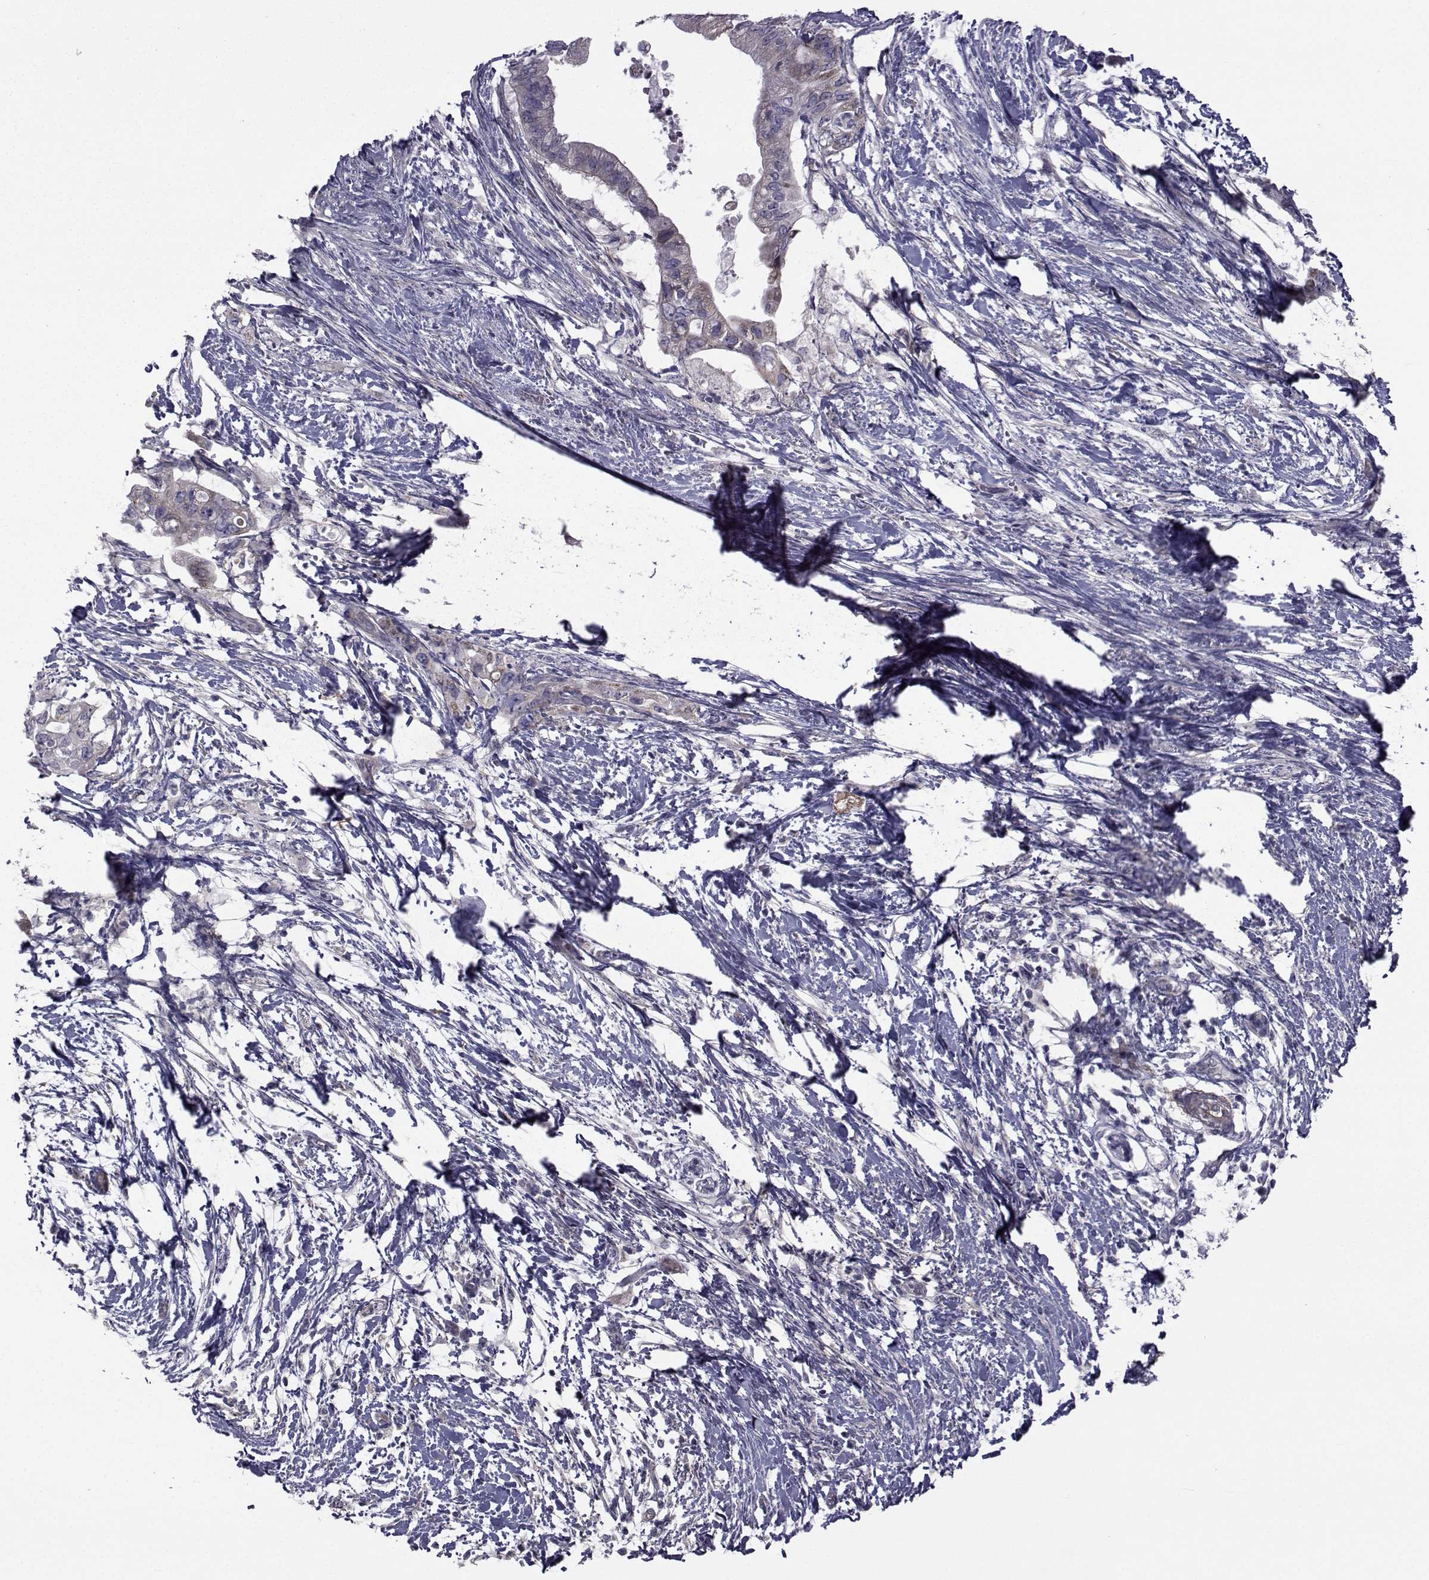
{"staining": {"intensity": "negative", "quantity": "none", "location": "none"}, "tissue": "pancreatic cancer", "cell_type": "Tumor cells", "image_type": "cancer", "snomed": [{"axis": "morphology", "description": "Adenocarcinoma, NOS"}, {"axis": "topography", "description": "Pancreas"}], "caption": "The histopathology image reveals no staining of tumor cells in pancreatic adenocarcinoma.", "gene": "CFAP74", "patient": {"sex": "female", "age": 72}}